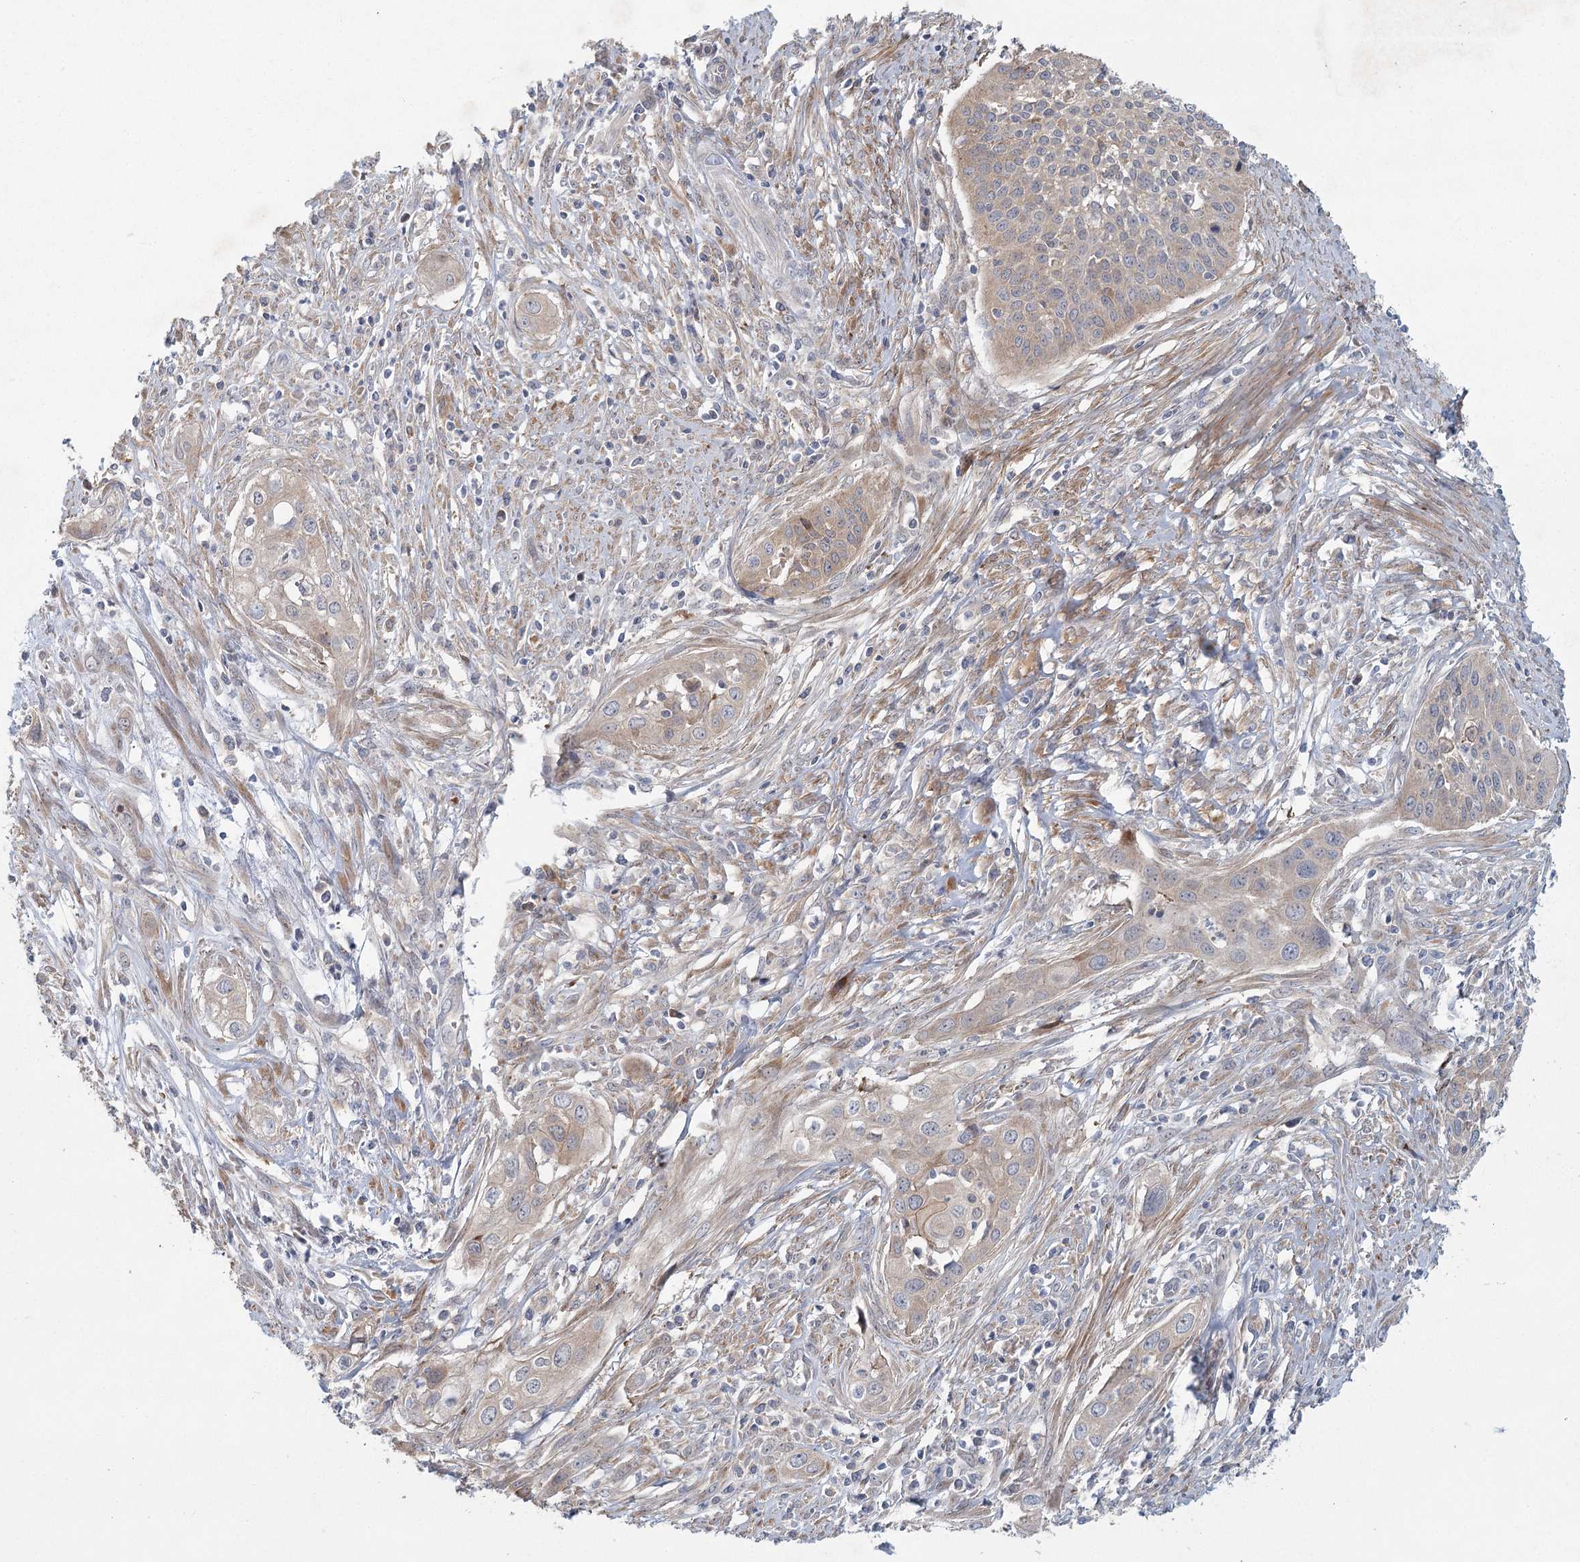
{"staining": {"intensity": "weak", "quantity": ">75%", "location": "cytoplasmic/membranous"}, "tissue": "cervical cancer", "cell_type": "Tumor cells", "image_type": "cancer", "snomed": [{"axis": "morphology", "description": "Squamous cell carcinoma, NOS"}, {"axis": "topography", "description": "Cervix"}], "caption": "DAB immunohistochemical staining of human cervical squamous cell carcinoma reveals weak cytoplasmic/membranous protein expression in about >75% of tumor cells. (Stains: DAB (3,3'-diaminobenzidine) in brown, nuclei in blue, Microscopy: brightfield microscopy at high magnification).", "gene": "FAM110C", "patient": {"sex": "female", "age": 34}}